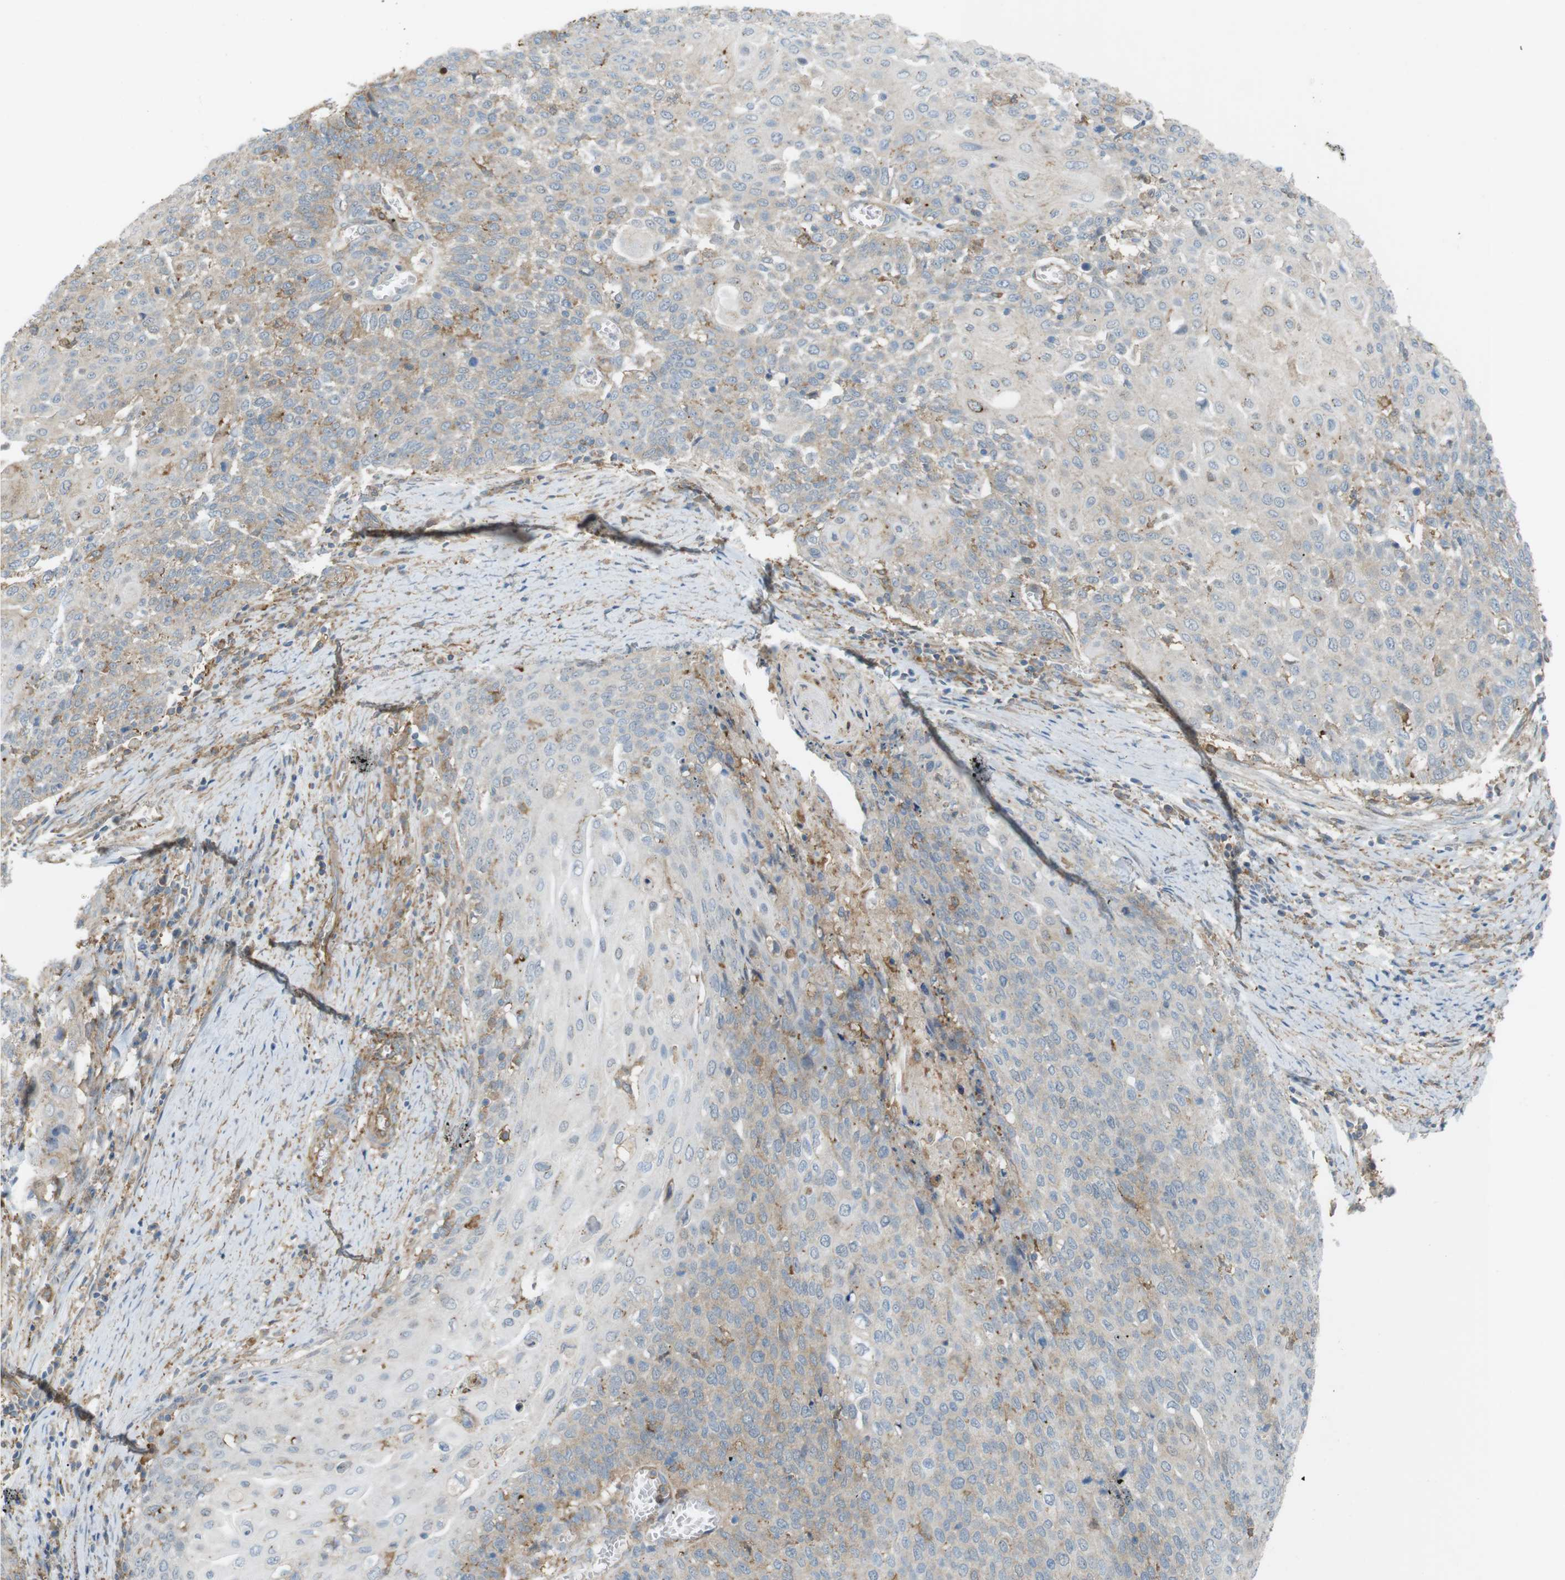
{"staining": {"intensity": "weak", "quantity": "25%-75%", "location": "cytoplasmic/membranous"}, "tissue": "cervical cancer", "cell_type": "Tumor cells", "image_type": "cancer", "snomed": [{"axis": "morphology", "description": "Squamous cell carcinoma, NOS"}, {"axis": "topography", "description": "Cervix"}], "caption": "An image of squamous cell carcinoma (cervical) stained for a protein exhibits weak cytoplasmic/membranous brown staining in tumor cells.", "gene": "PEPD", "patient": {"sex": "female", "age": 39}}